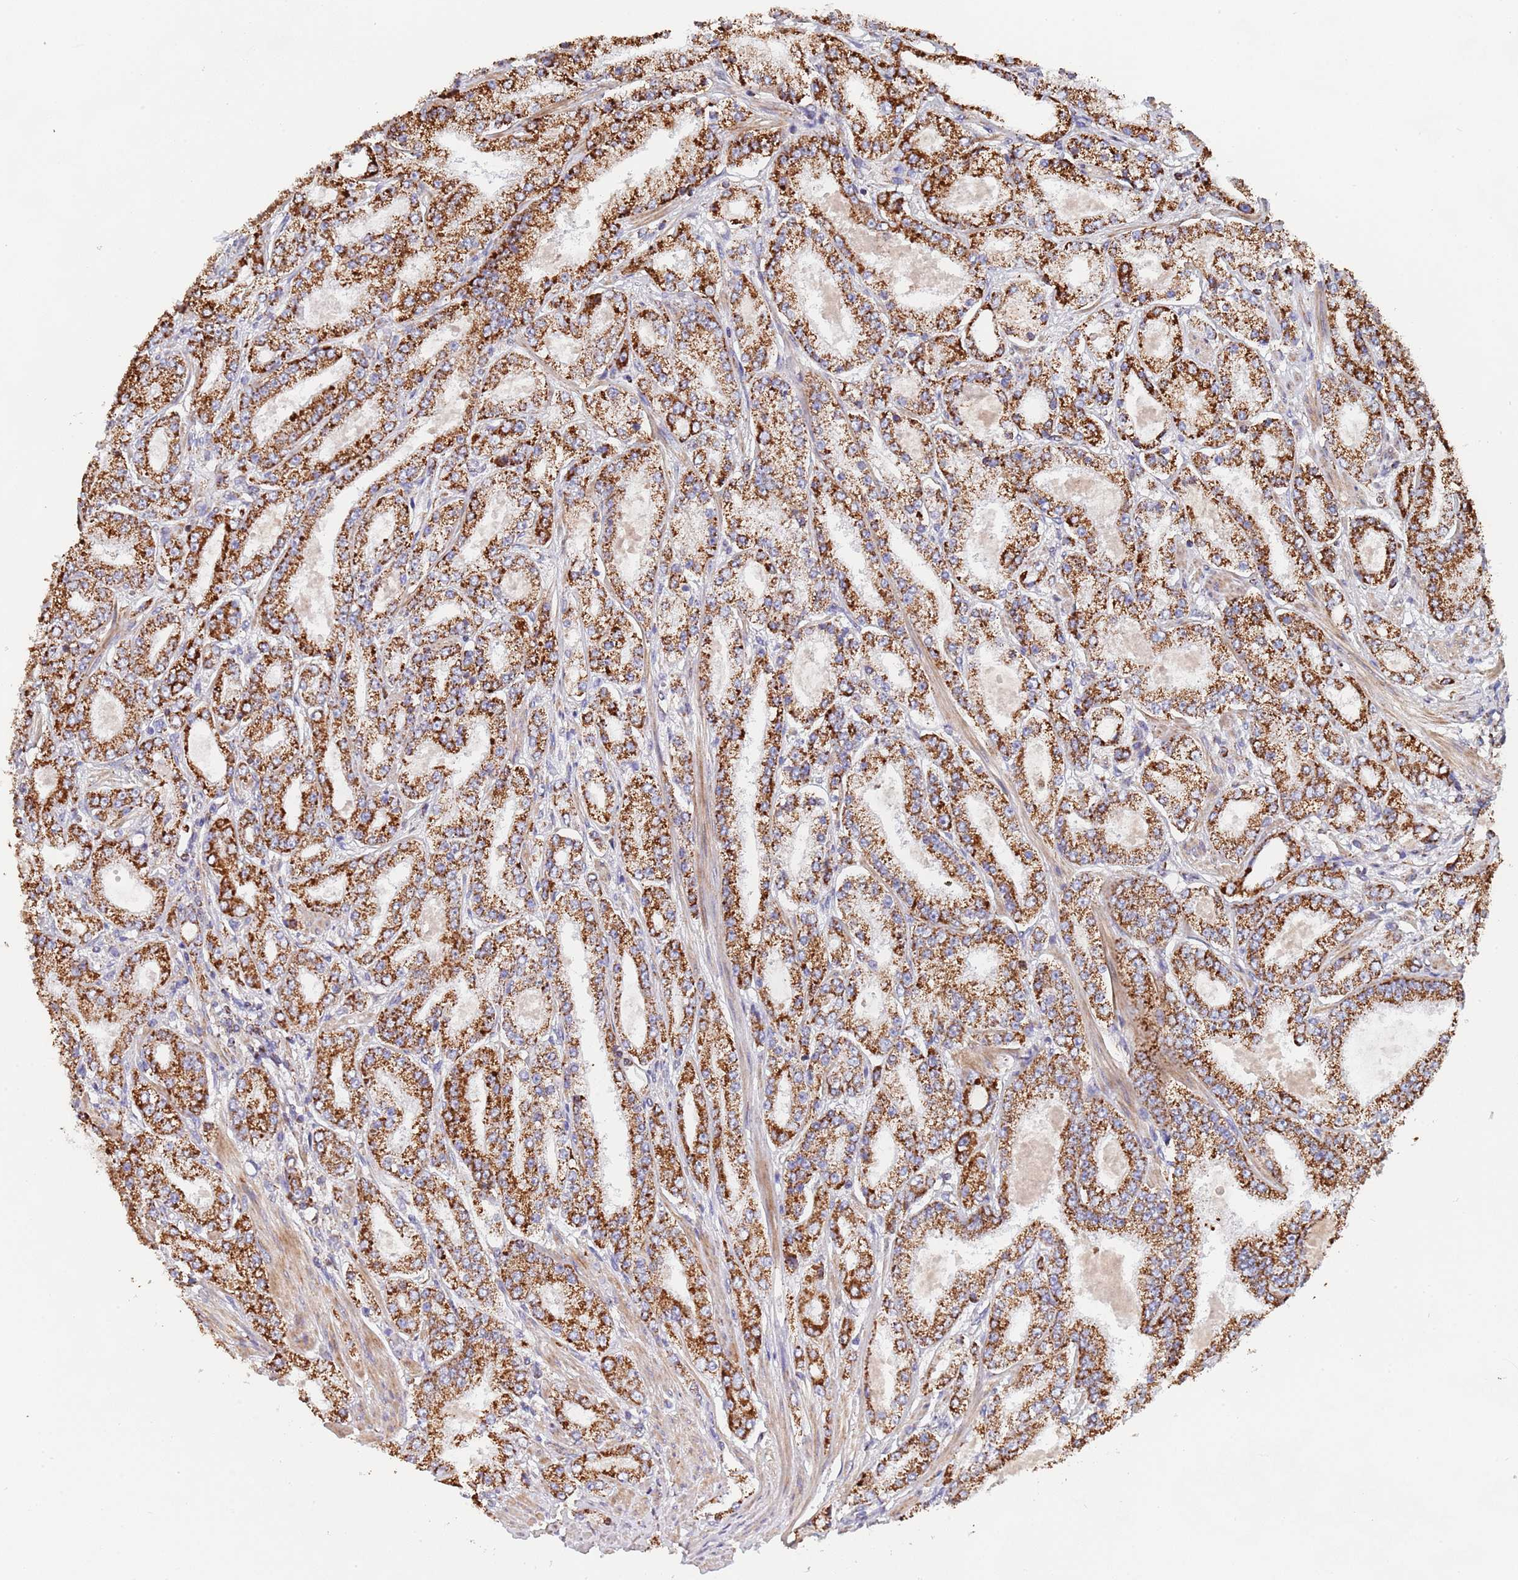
{"staining": {"intensity": "strong", "quantity": ">75%", "location": "cytoplasmic/membranous"}, "tissue": "prostate cancer", "cell_type": "Tumor cells", "image_type": "cancer", "snomed": [{"axis": "morphology", "description": "Adenocarcinoma, High grade"}, {"axis": "topography", "description": "Prostate"}], "caption": "Prostate cancer (adenocarcinoma (high-grade)) stained with IHC exhibits strong cytoplasmic/membranous expression in approximately >75% of tumor cells.", "gene": "PGP", "patient": {"sex": "male", "age": 68}}